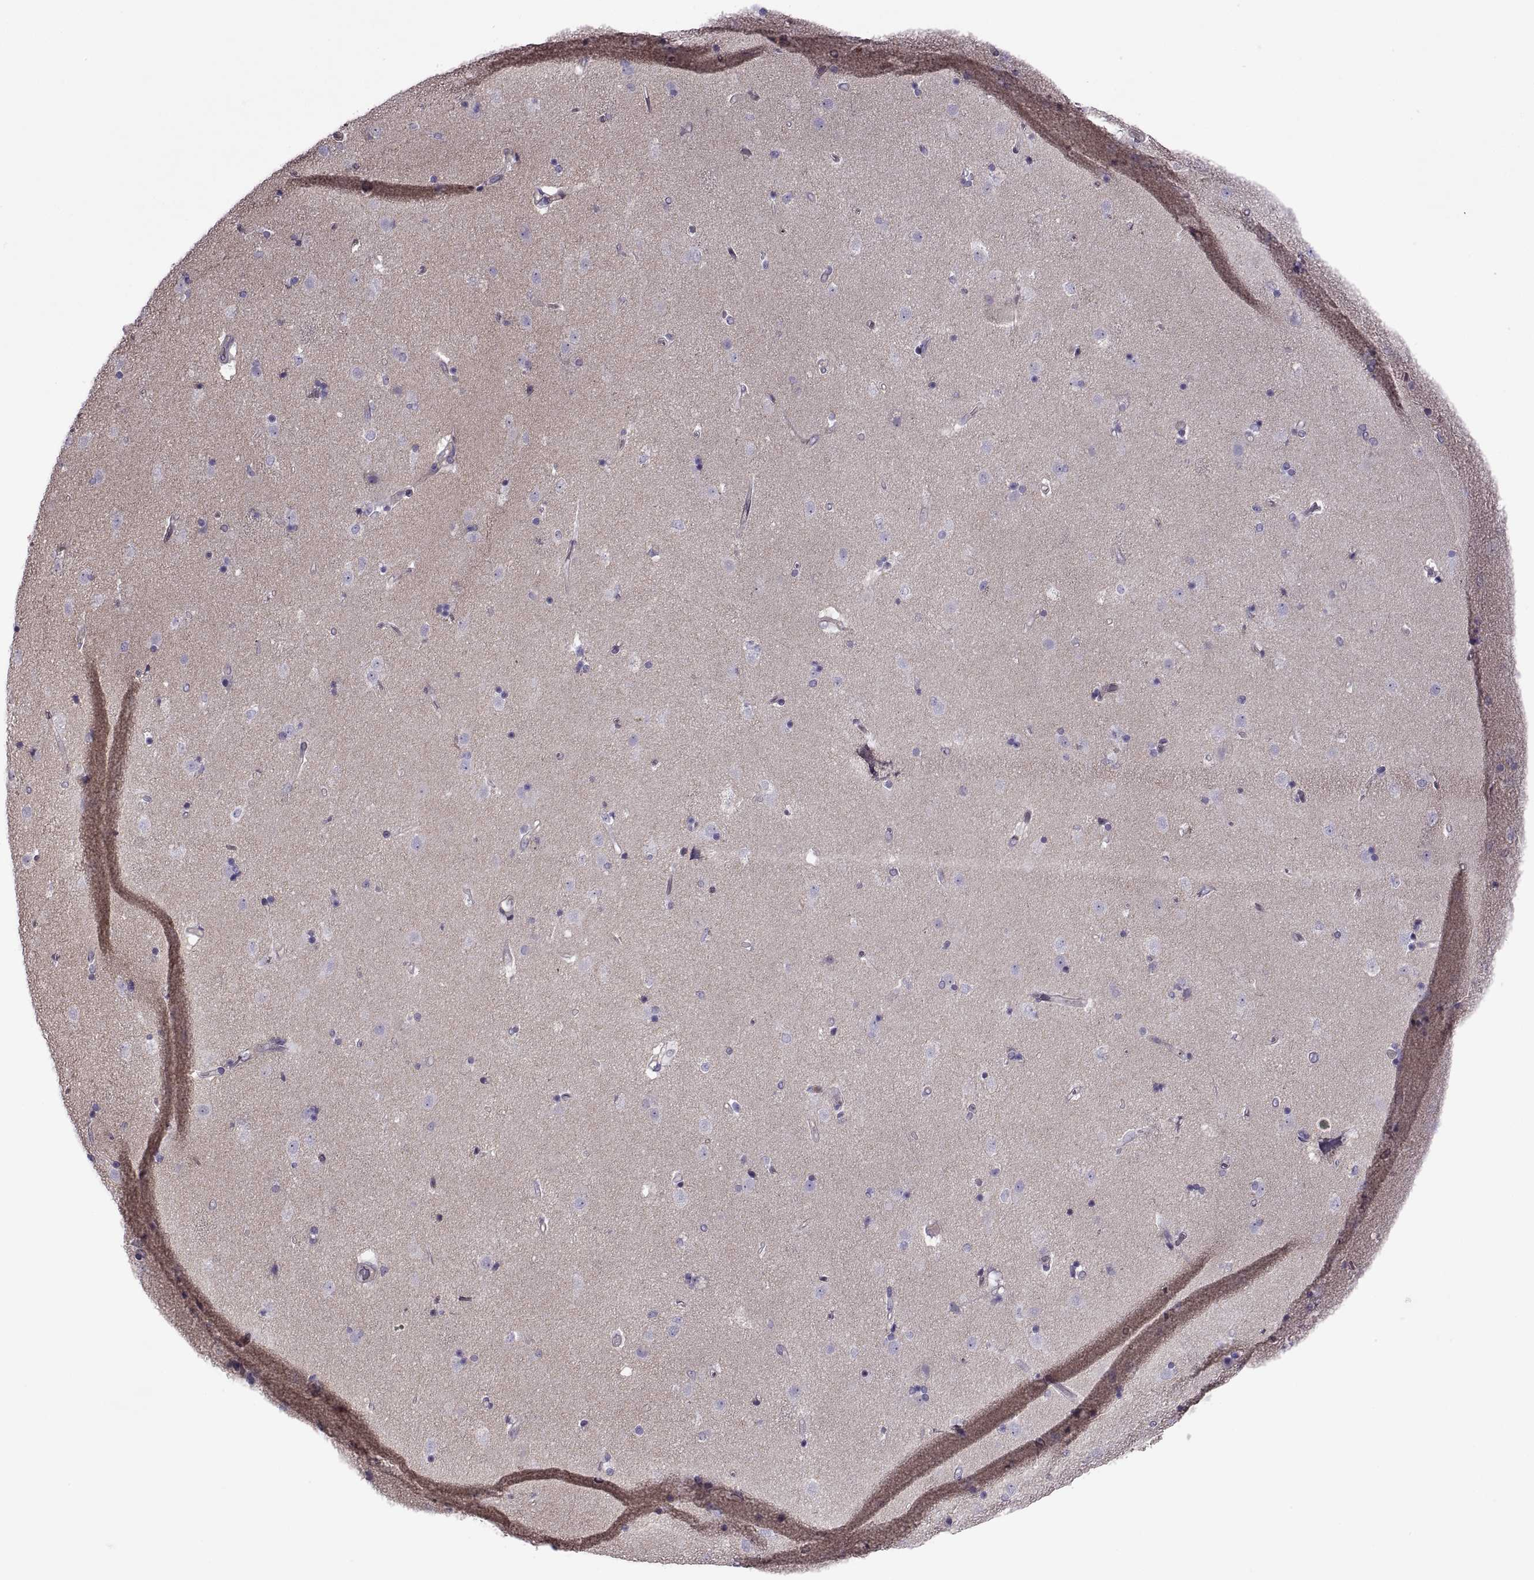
{"staining": {"intensity": "negative", "quantity": "none", "location": "none"}, "tissue": "caudate", "cell_type": "Glial cells", "image_type": "normal", "snomed": [{"axis": "morphology", "description": "Normal tissue, NOS"}, {"axis": "topography", "description": "Lateral ventricle wall"}], "caption": "Histopathology image shows no significant protein expression in glial cells of benign caudate. (DAB immunohistochemistry (IHC), high magnification).", "gene": "SLC2A14", "patient": {"sex": "female", "age": 71}}